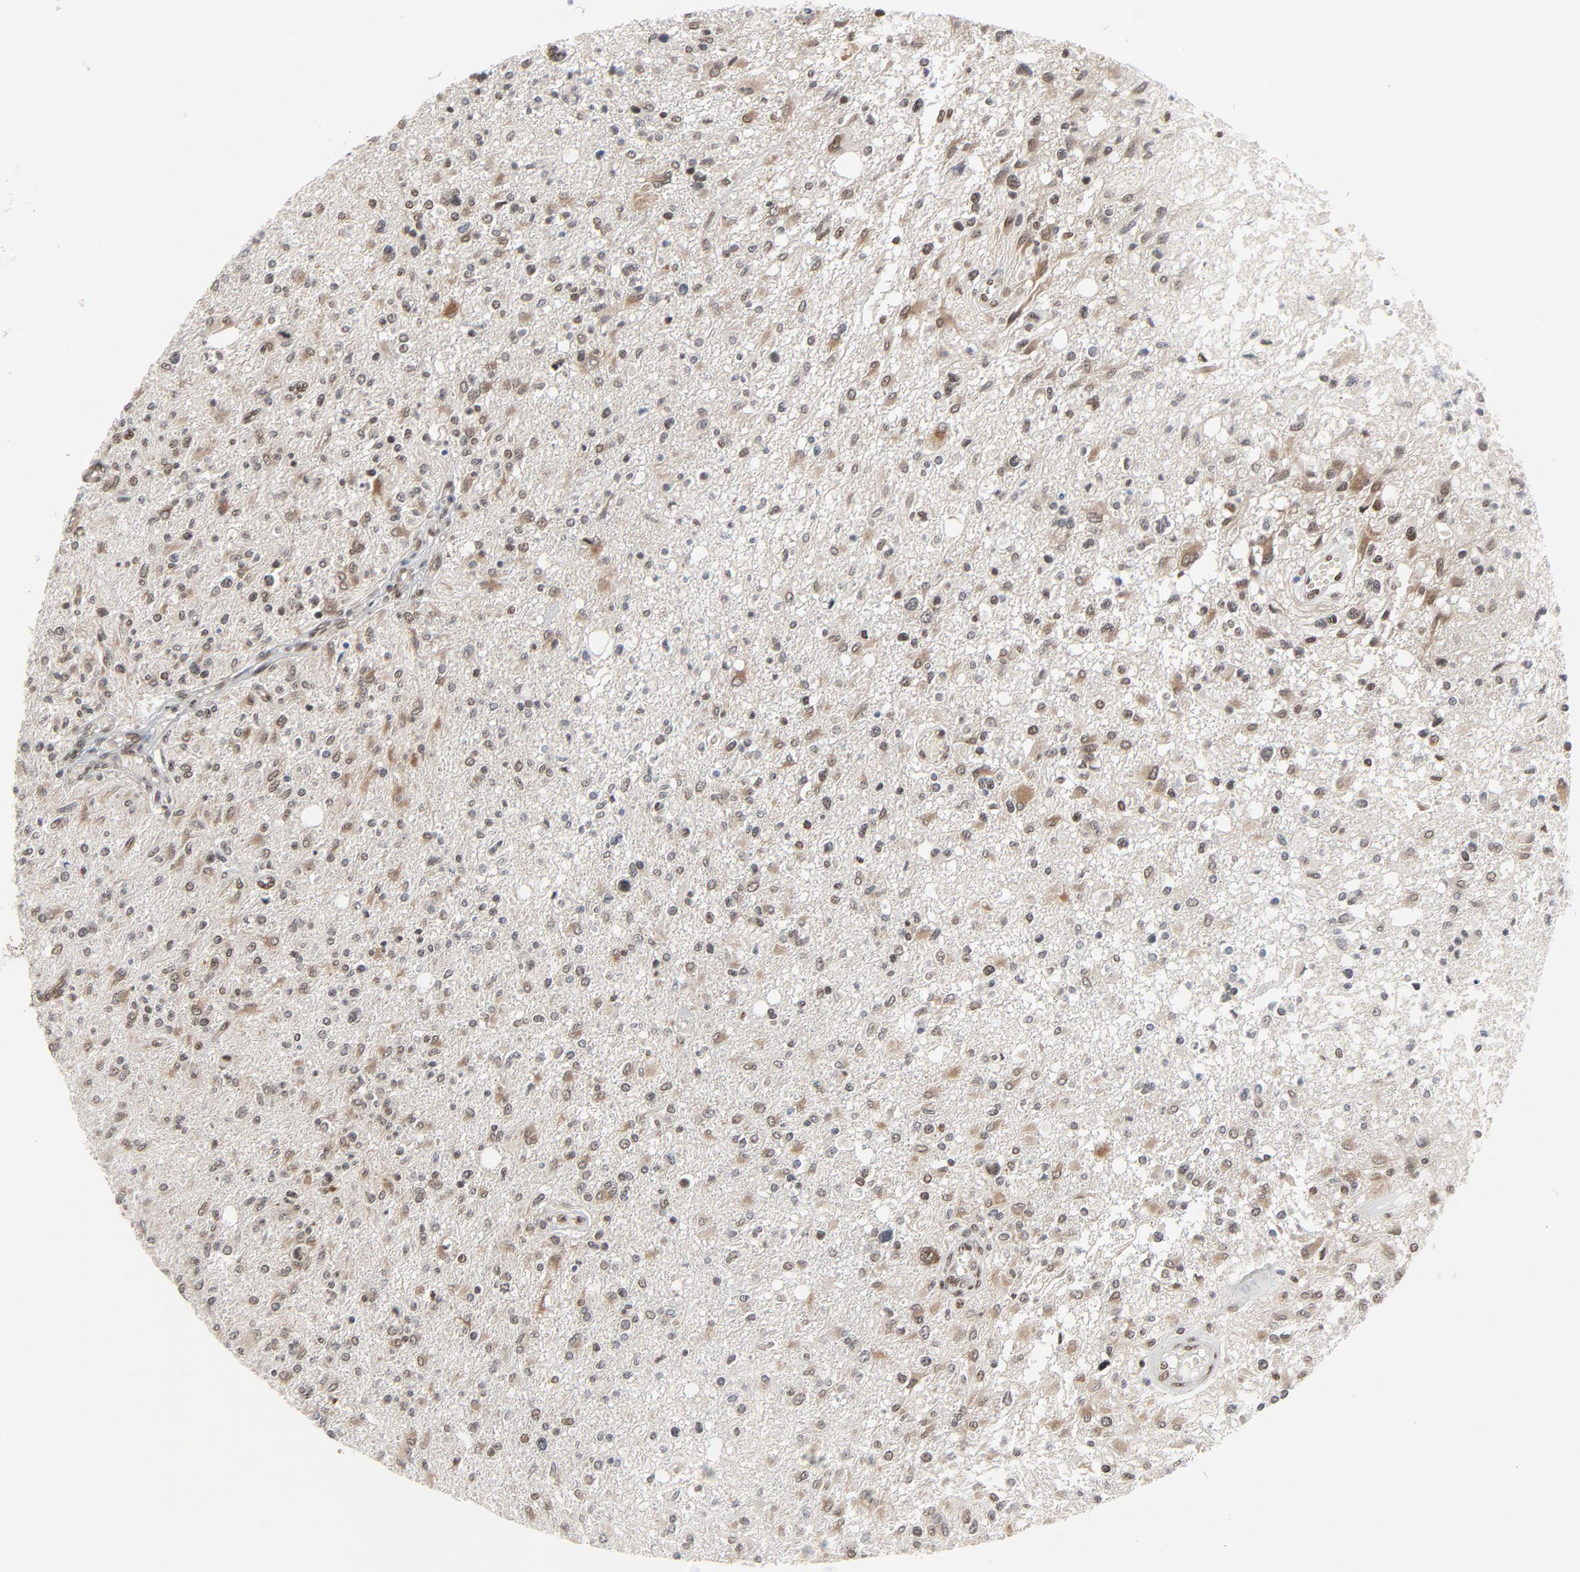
{"staining": {"intensity": "weak", "quantity": ">75%", "location": "nuclear"}, "tissue": "glioma", "cell_type": "Tumor cells", "image_type": "cancer", "snomed": [{"axis": "morphology", "description": "Glioma, malignant, High grade"}, {"axis": "topography", "description": "Cerebral cortex"}], "caption": "The histopathology image shows staining of glioma, revealing weak nuclear protein positivity (brown color) within tumor cells.", "gene": "CUX1", "patient": {"sex": "male", "age": 76}}